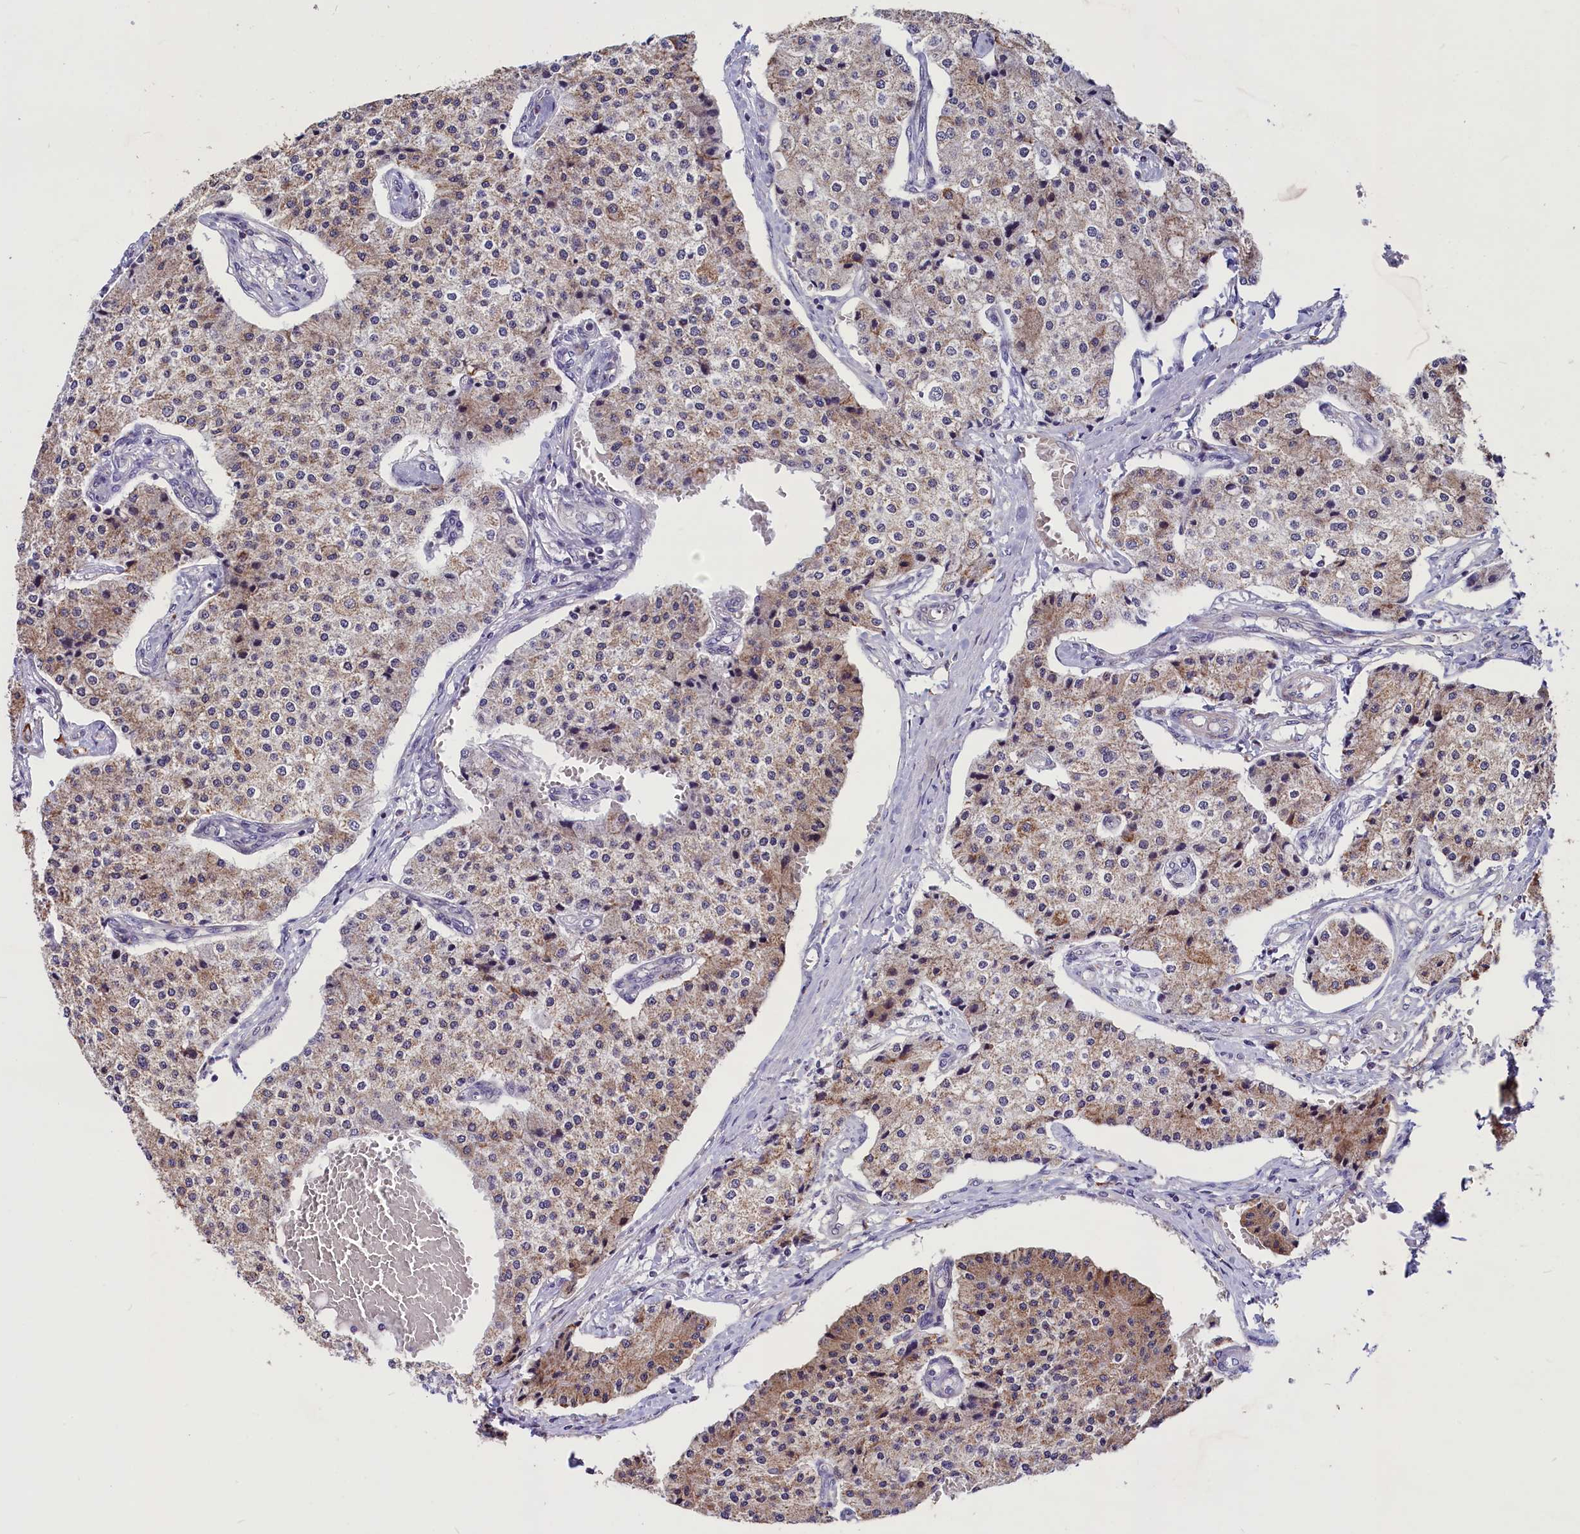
{"staining": {"intensity": "weak", "quantity": ">75%", "location": "cytoplasmic/membranous"}, "tissue": "carcinoid", "cell_type": "Tumor cells", "image_type": "cancer", "snomed": [{"axis": "morphology", "description": "Carcinoid, malignant, NOS"}, {"axis": "topography", "description": "Colon"}], "caption": "A brown stain highlights weak cytoplasmic/membranous positivity of a protein in carcinoid (malignant) tumor cells. (DAB (3,3'-diaminobenzidine) = brown stain, brightfield microscopy at high magnification).", "gene": "SCD5", "patient": {"sex": "female", "age": 52}}